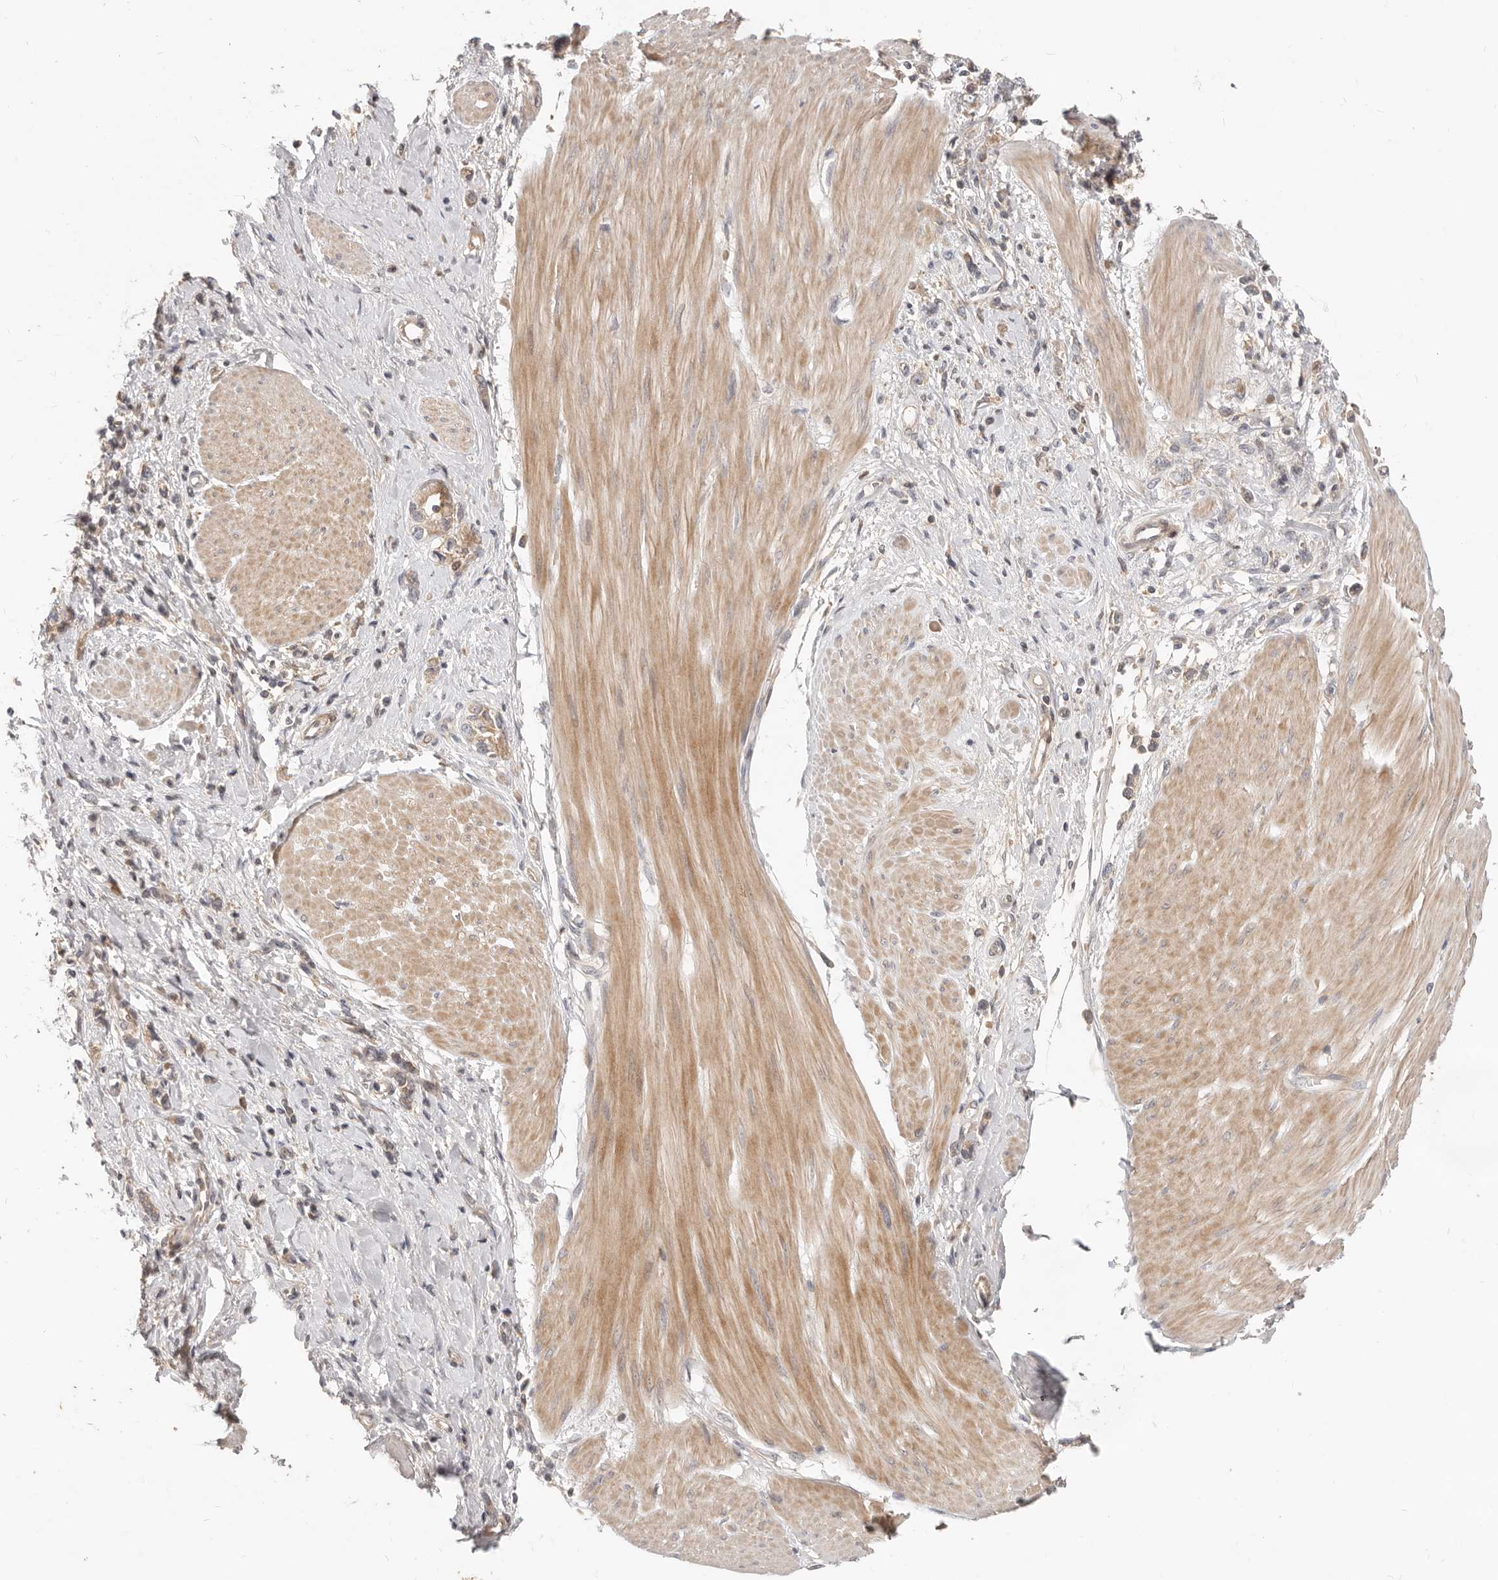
{"staining": {"intensity": "weak", "quantity": "25%-75%", "location": "cytoplasmic/membranous"}, "tissue": "stomach cancer", "cell_type": "Tumor cells", "image_type": "cancer", "snomed": [{"axis": "morphology", "description": "Adenocarcinoma, NOS"}, {"axis": "topography", "description": "Stomach"}], "caption": "IHC micrograph of neoplastic tissue: adenocarcinoma (stomach) stained using immunohistochemistry reveals low levels of weak protein expression localized specifically in the cytoplasmic/membranous of tumor cells, appearing as a cytoplasmic/membranous brown color.", "gene": "USP49", "patient": {"sex": "female", "age": 76}}